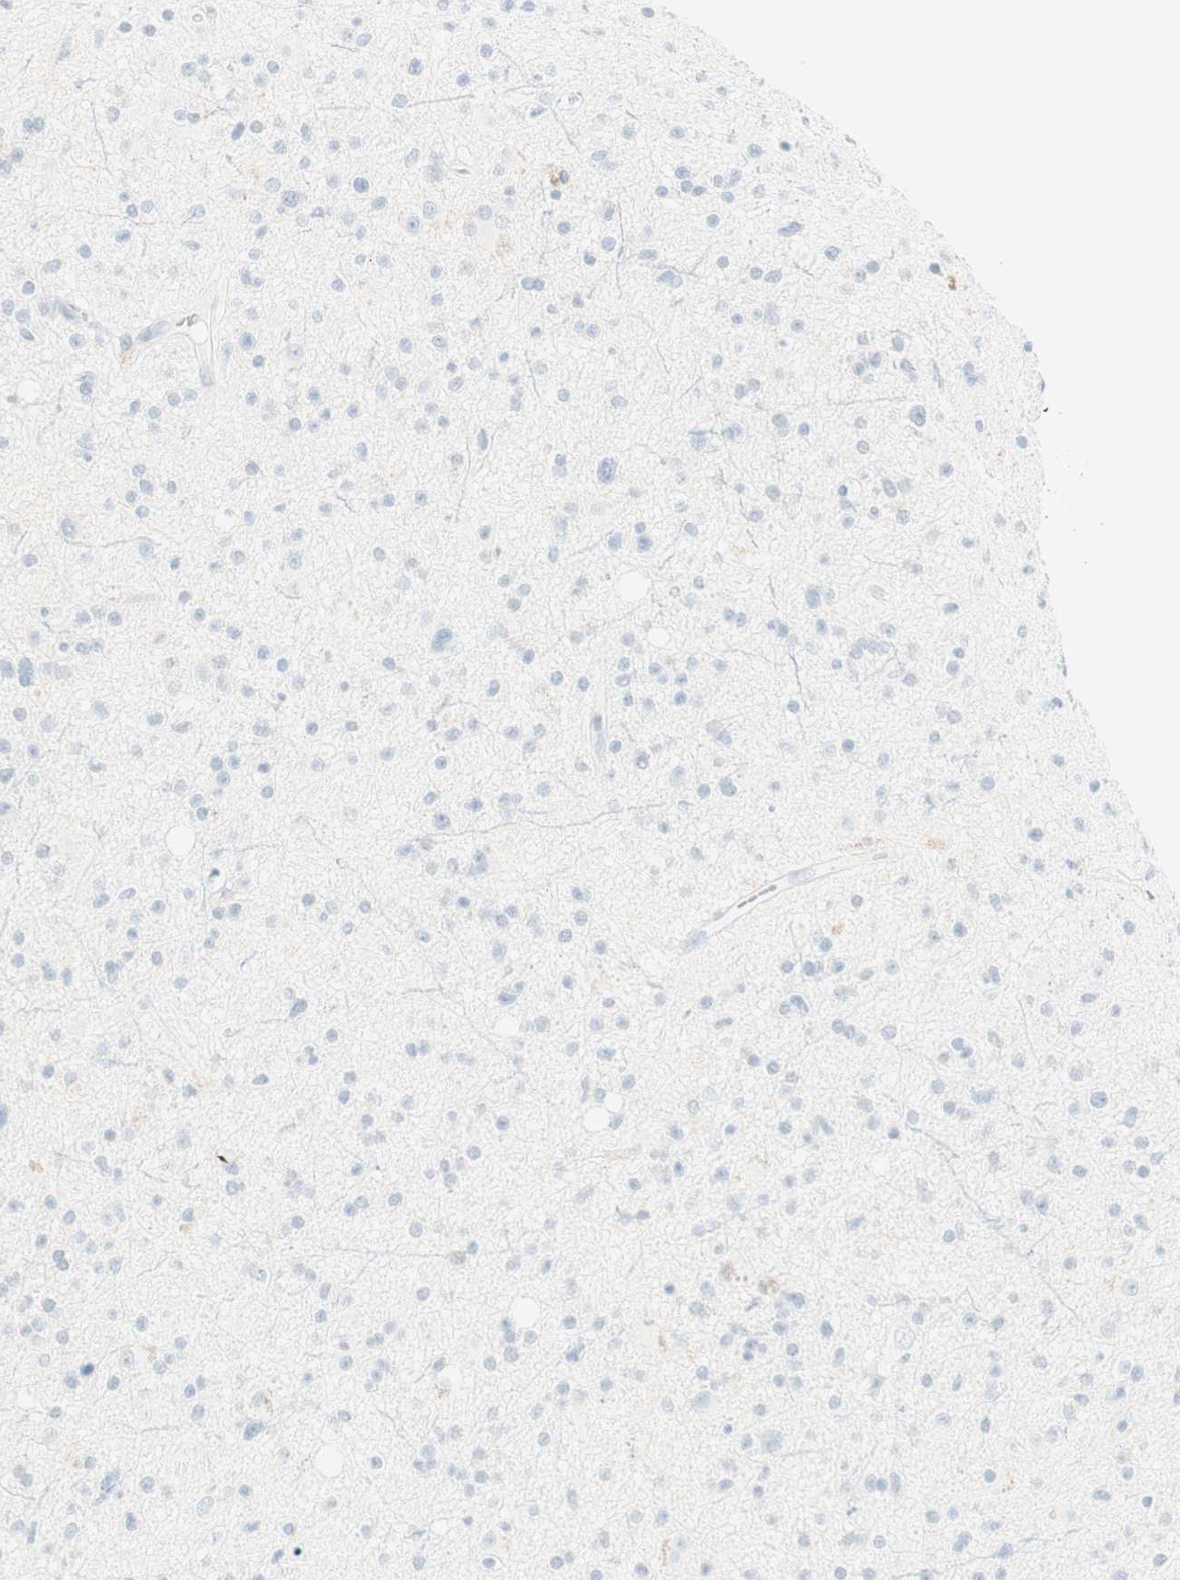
{"staining": {"intensity": "negative", "quantity": "none", "location": "none"}, "tissue": "glioma", "cell_type": "Tumor cells", "image_type": "cancer", "snomed": [{"axis": "morphology", "description": "Glioma, malignant, High grade"}, {"axis": "topography", "description": "Brain"}], "caption": "Immunohistochemistry micrograph of human glioma stained for a protein (brown), which reveals no expression in tumor cells. (DAB (3,3'-diaminobenzidine) immunohistochemistry (IHC) visualized using brightfield microscopy, high magnification).", "gene": "MDK", "patient": {"sex": "male", "age": 33}}